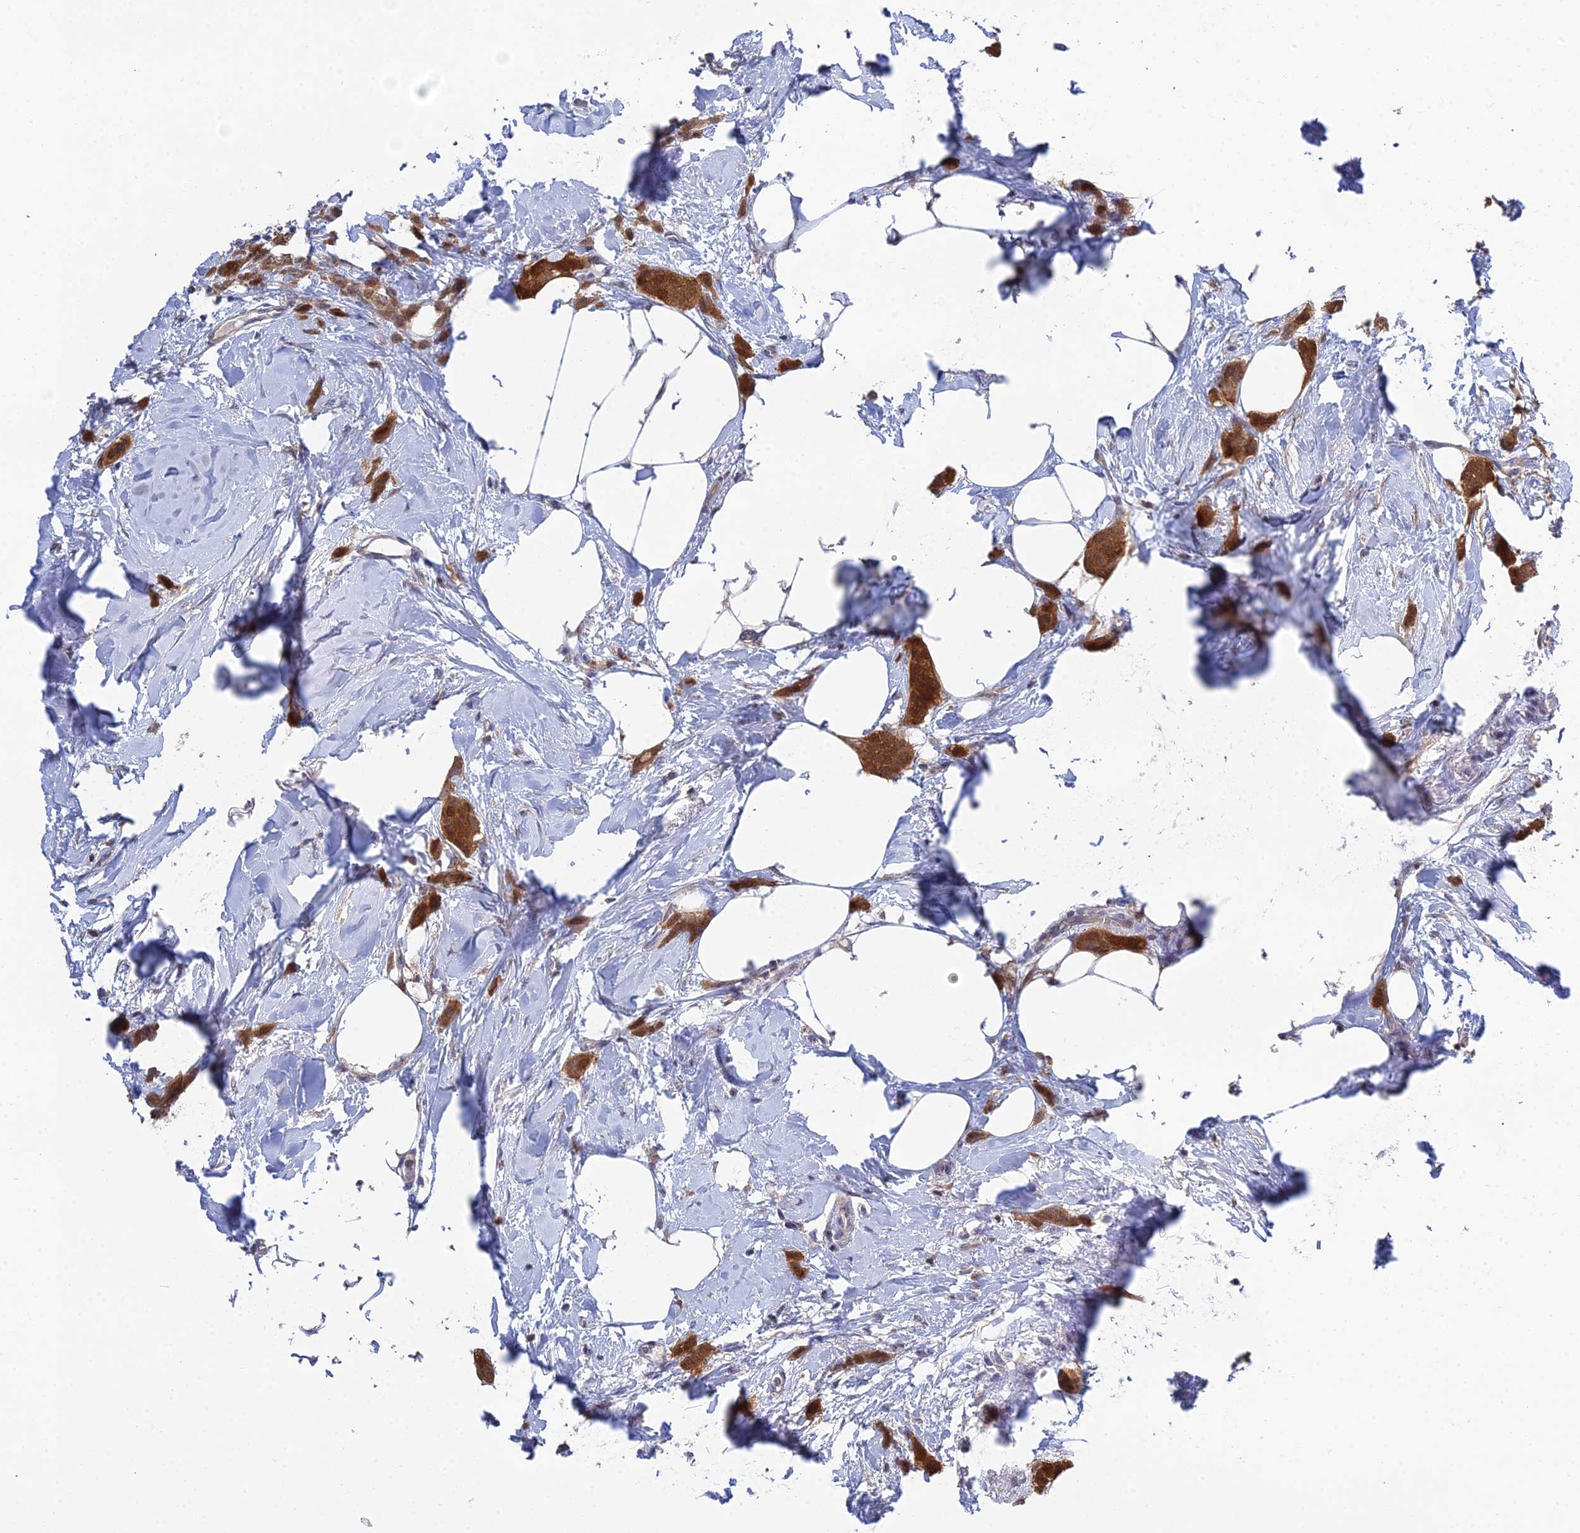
{"staining": {"intensity": "strong", "quantity": ">75%", "location": "cytoplasmic/membranous,nuclear"}, "tissue": "breast cancer", "cell_type": "Tumor cells", "image_type": "cancer", "snomed": [{"axis": "morphology", "description": "Duct carcinoma"}, {"axis": "topography", "description": "Breast"}], "caption": "Tumor cells demonstrate strong cytoplasmic/membranous and nuclear staining in approximately >75% of cells in breast cancer (intraductal carcinoma).", "gene": "ELOA2", "patient": {"sex": "female", "age": 72}}